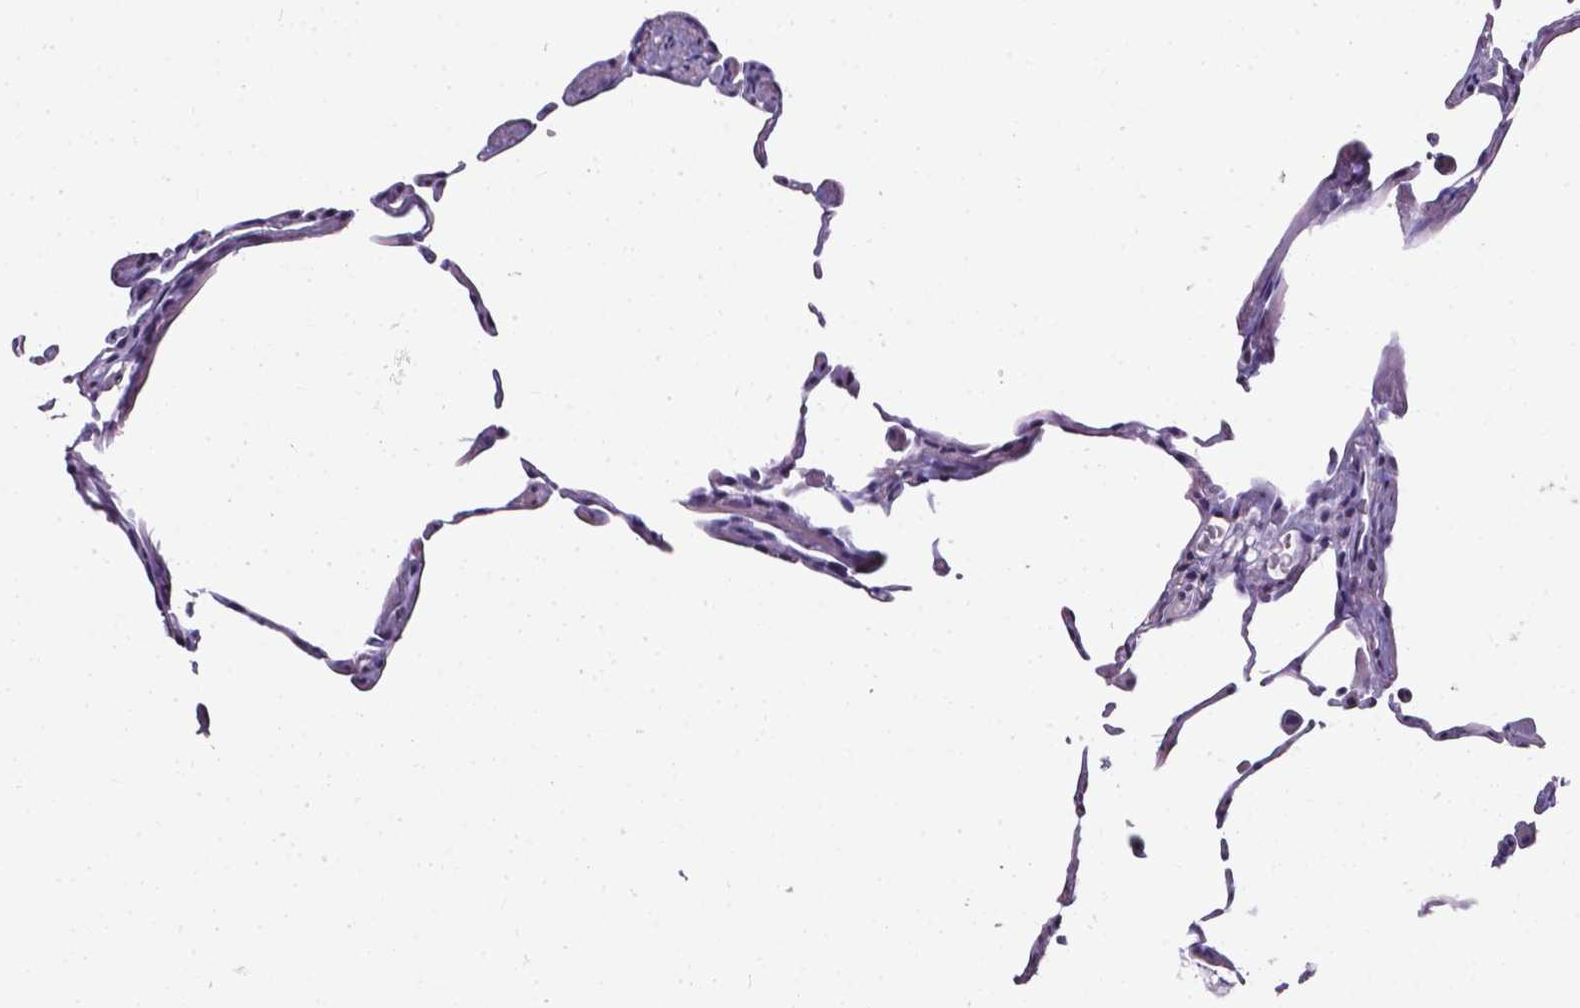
{"staining": {"intensity": "negative", "quantity": "none", "location": "none"}, "tissue": "lung", "cell_type": "Alveolar cells", "image_type": "normal", "snomed": [{"axis": "morphology", "description": "Normal tissue, NOS"}, {"axis": "topography", "description": "Lung"}], "caption": "IHC of benign human lung exhibits no staining in alveolar cells.", "gene": "AKR1B10", "patient": {"sex": "female", "age": 57}}